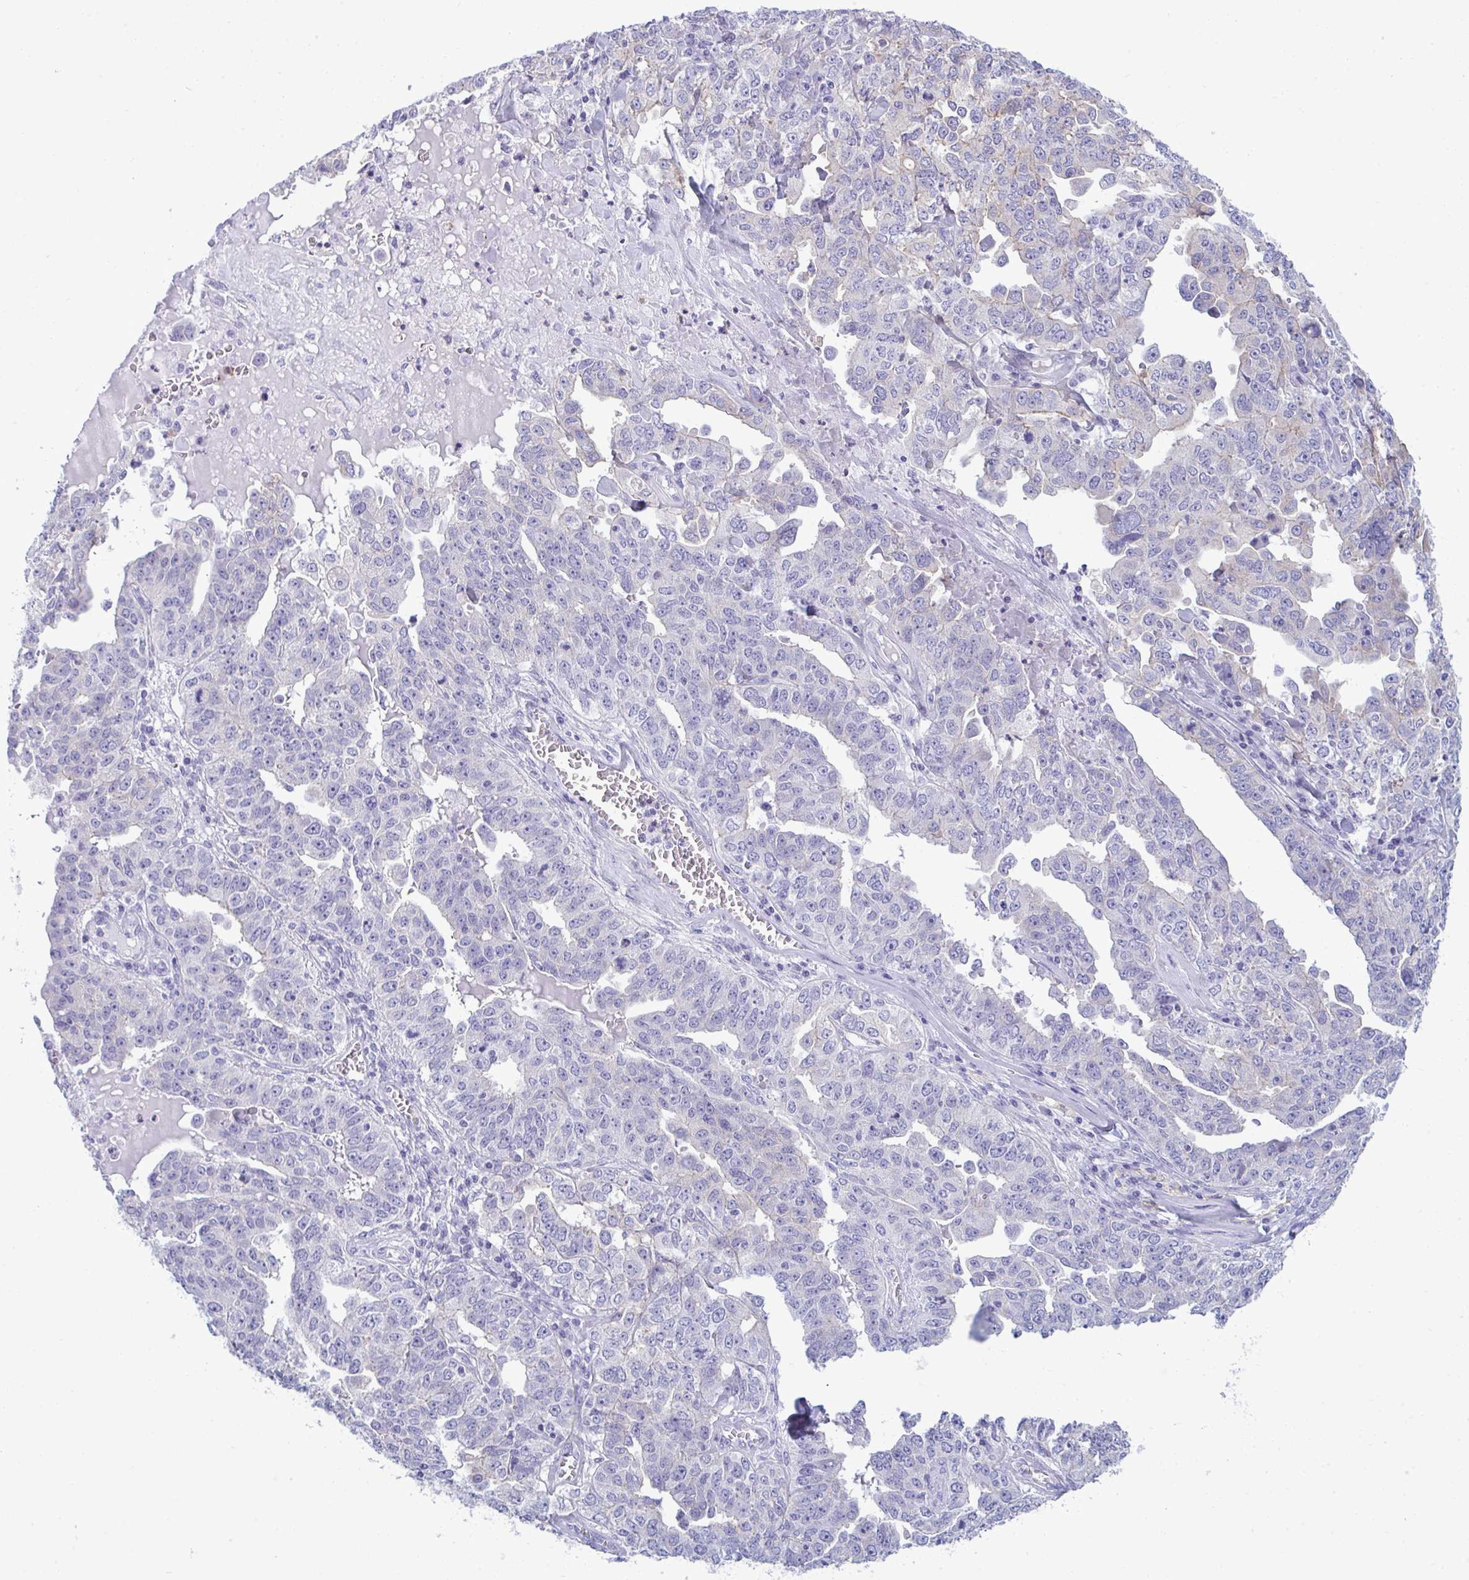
{"staining": {"intensity": "negative", "quantity": "none", "location": "none"}, "tissue": "ovarian cancer", "cell_type": "Tumor cells", "image_type": "cancer", "snomed": [{"axis": "morphology", "description": "Carcinoma, endometroid"}, {"axis": "topography", "description": "Ovary"}], "caption": "Human endometroid carcinoma (ovarian) stained for a protein using IHC demonstrates no staining in tumor cells.", "gene": "MYH10", "patient": {"sex": "female", "age": 62}}